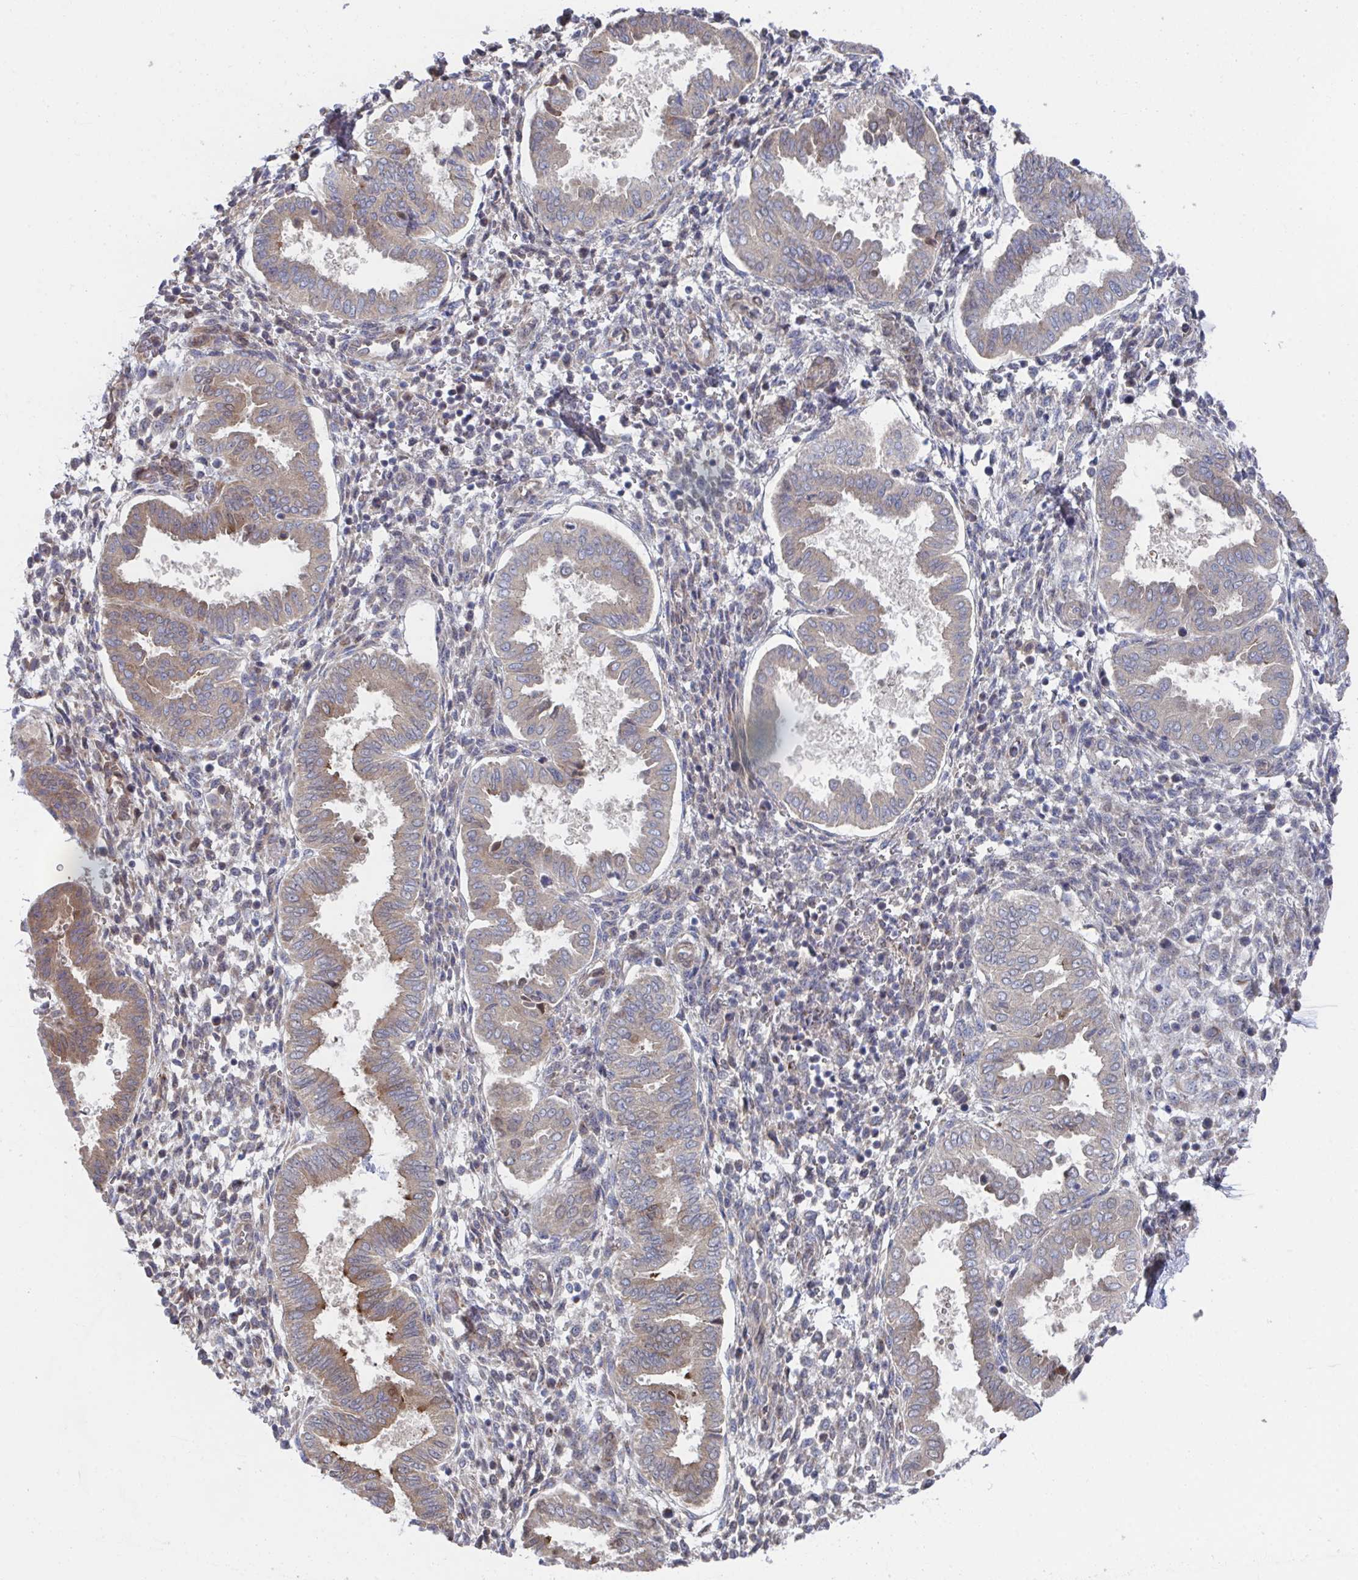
{"staining": {"intensity": "moderate", "quantity": "<25%", "location": "cytoplasmic/membranous"}, "tissue": "endometrium", "cell_type": "Cells in endometrial stroma", "image_type": "normal", "snomed": [{"axis": "morphology", "description": "Normal tissue, NOS"}, {"axis": "topography", "description": "Endometrium"}], "caption": "Moderate cytoplasmic/membranous positivity is seen in approximately <25% of cells in endometrial stroma in benign endometrium.", "gene": "FJX1", "patient": {"sex": "female", "age": 24}}